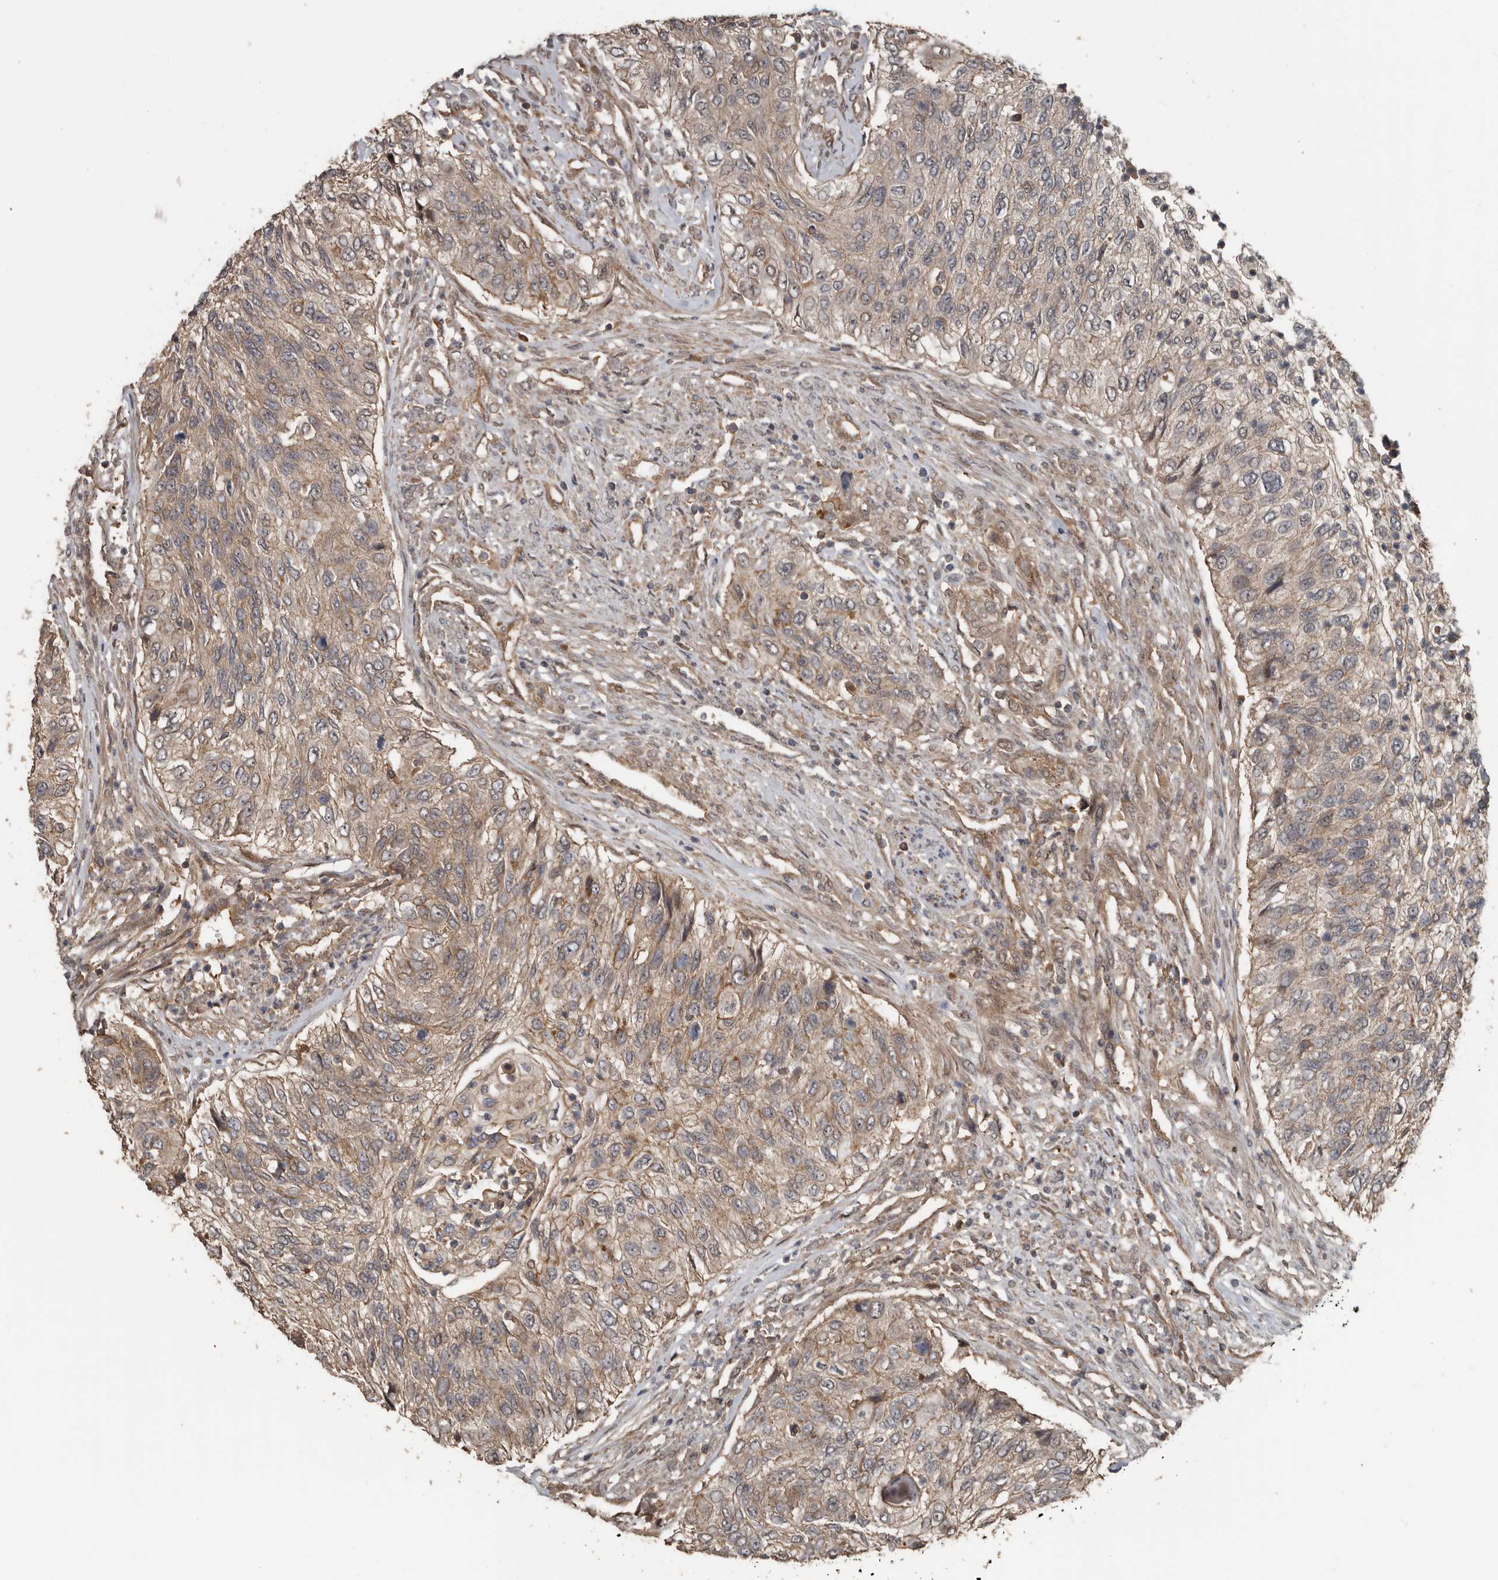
{"staining": {"intensity": "weak", "quantity": ">75%", "location": "cytoplasmic/membranous"}, "tissue": "urothelial cancer", "cell_type": "Tumor cells", "image_type": "cancer", "snomed": [{"axis": "morphology", "description": "Urothelial carcinoma, High grade"}, {"axis": "topography", "description": "Urinary bladder"}], "caption": "Approximately >75% of tumor cells in high-grade urothelial carcinoma show weak cytoplasmic/membranous protein staining as visualized by brown immunohistochemical staining.", "gene": "EXOC3L1", "patient": {"sex": "female", "age": 60}}